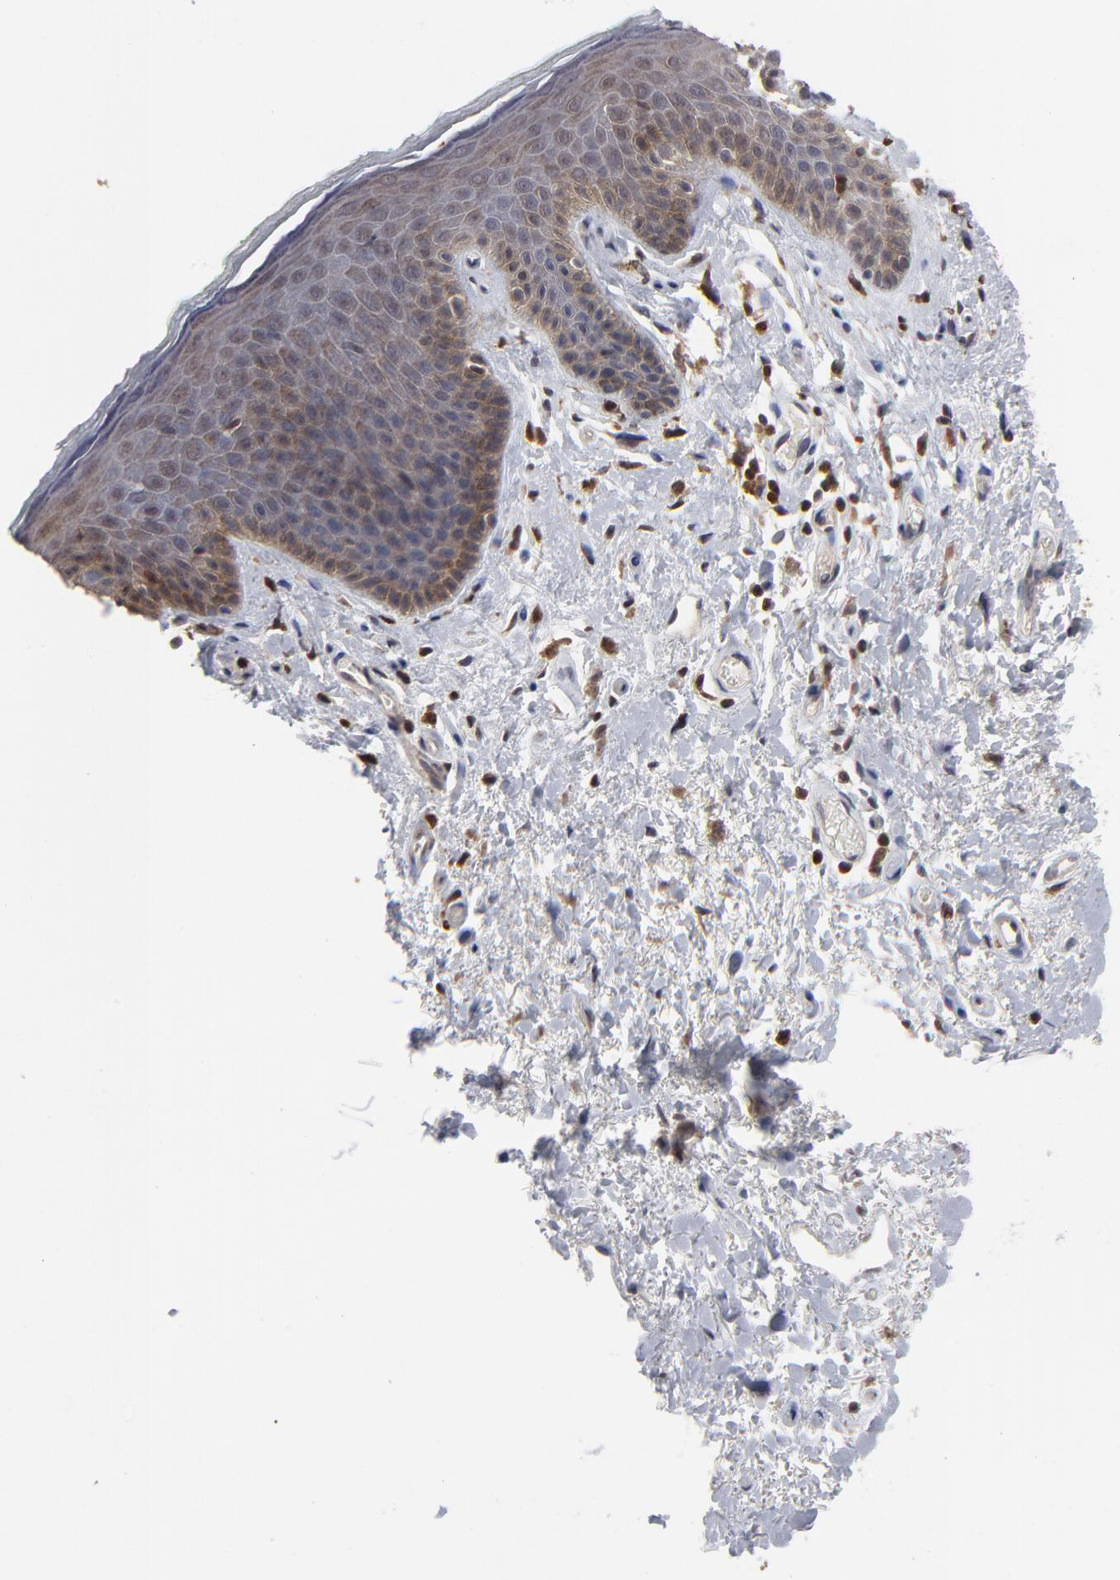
{"staining": {"intensity": "moderate", "quantity": ">75%", "location": "cytoplasmic/membranous"}, "tissue": "skin", "cell_type": "Epidermal cells", "image_type": "normal", "snomed": [{"axis": "morphology", "description": "Normal tissue, NOS"}, {"axis": "topography", "description": "Anal"}], "caption": "Moderate cytoplasmic/membranous protein positivity is present in about >75% of epidermal cells in skin. (DAB IHC with brightfield microscopy, high magnification).", "gene": "MAP2K1", "patient": {"sex": "male", "age": 74}}